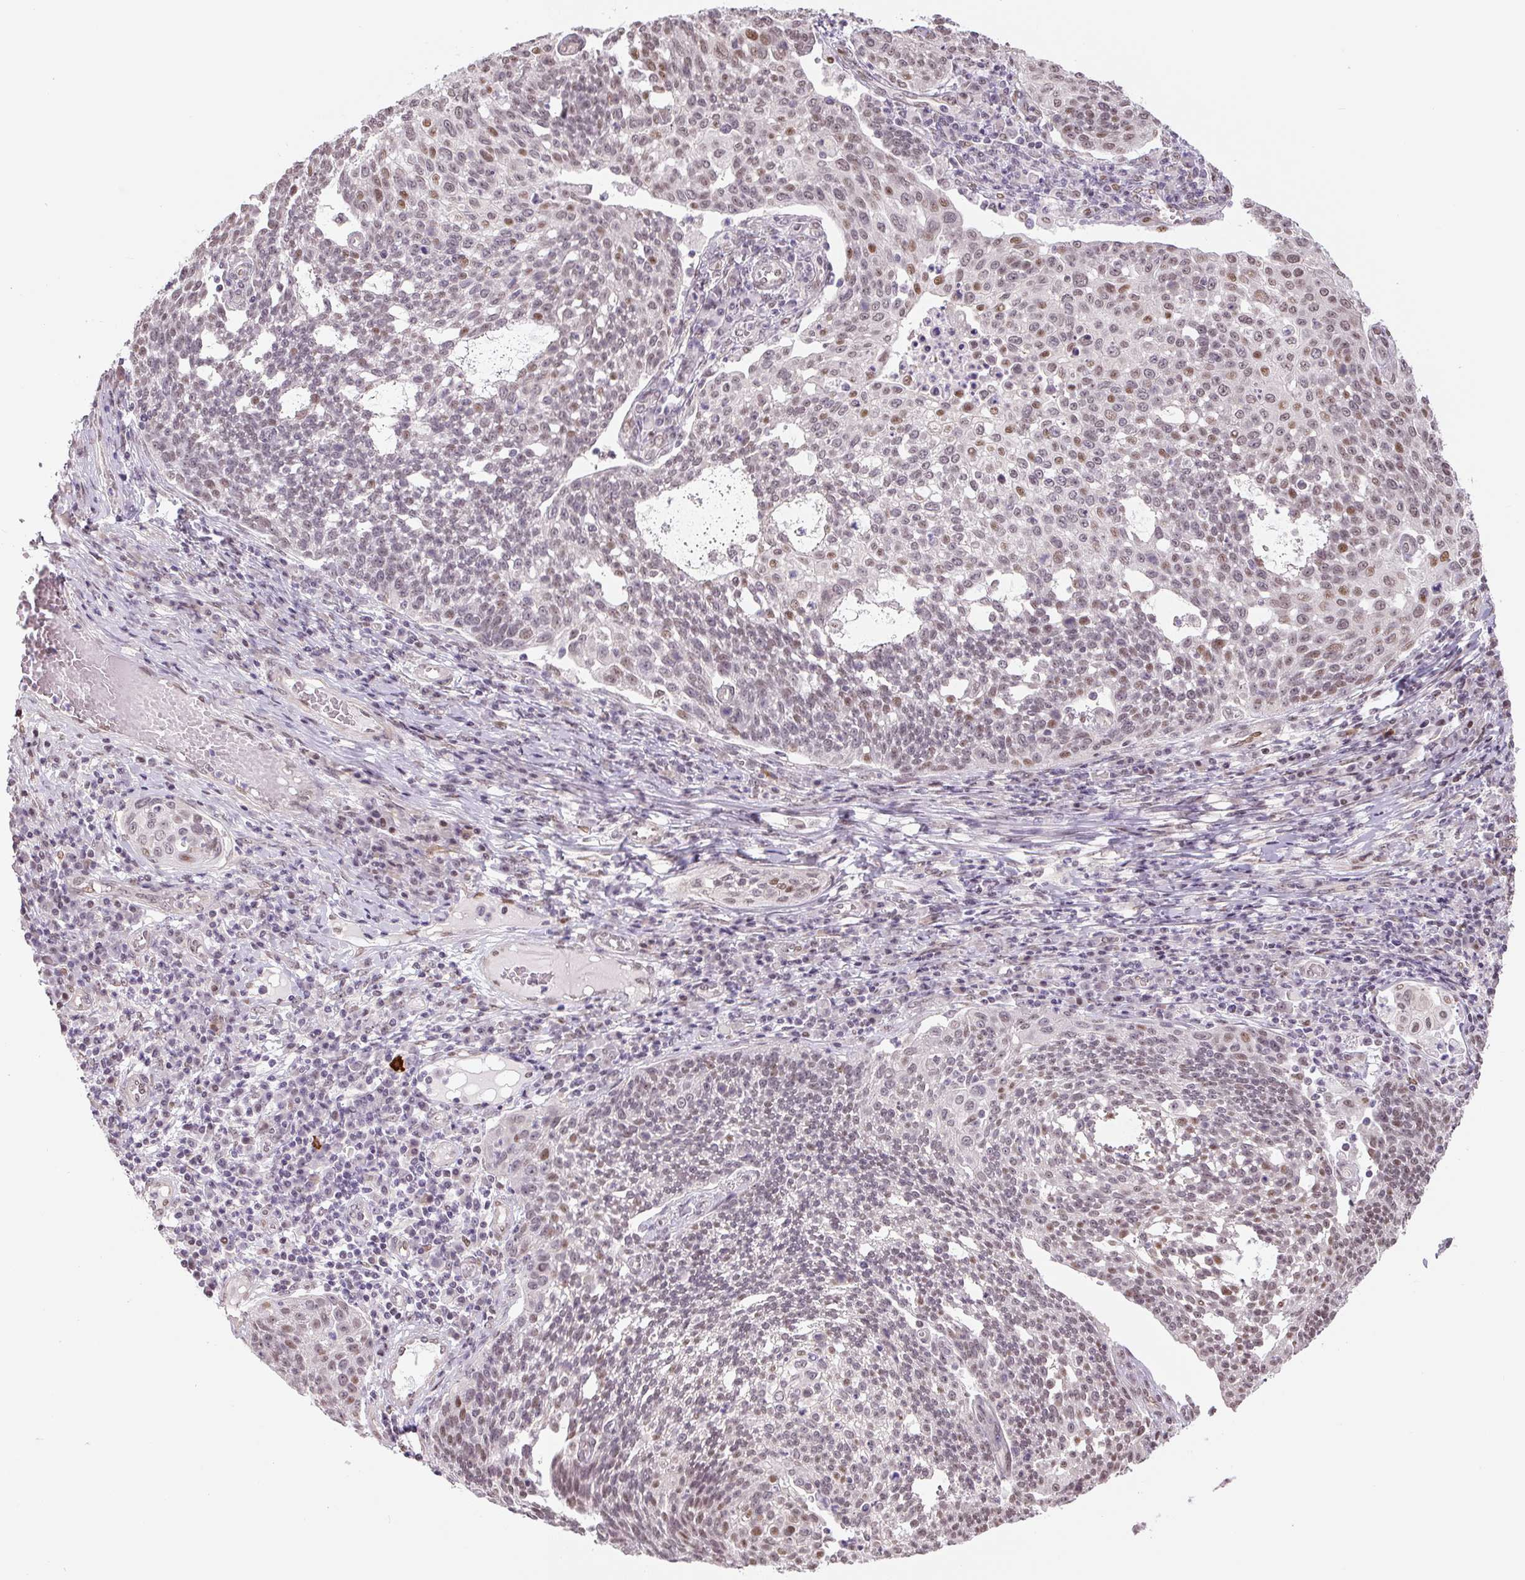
{"staining": {"intensity": "moderate", "quantity": "25%-75%", "location": "nuclear"}, "tissue": "cervical cancer", "cell_type": "Tumor cells", "image_type": "cancer", "snomed": [{"axis": "morphology", "description": "Squamous cell carcinoma, NOS"}, {"axis": "topography", "description": "Cervix"}], "caption": "This histopathology image reveals IHC staining of cervical cancer, with medium moderate nuclear expression in about 25%-75% of tumor cells.", "gene": "TCFL5", "patient": {"sex": "female", "age": 34}}